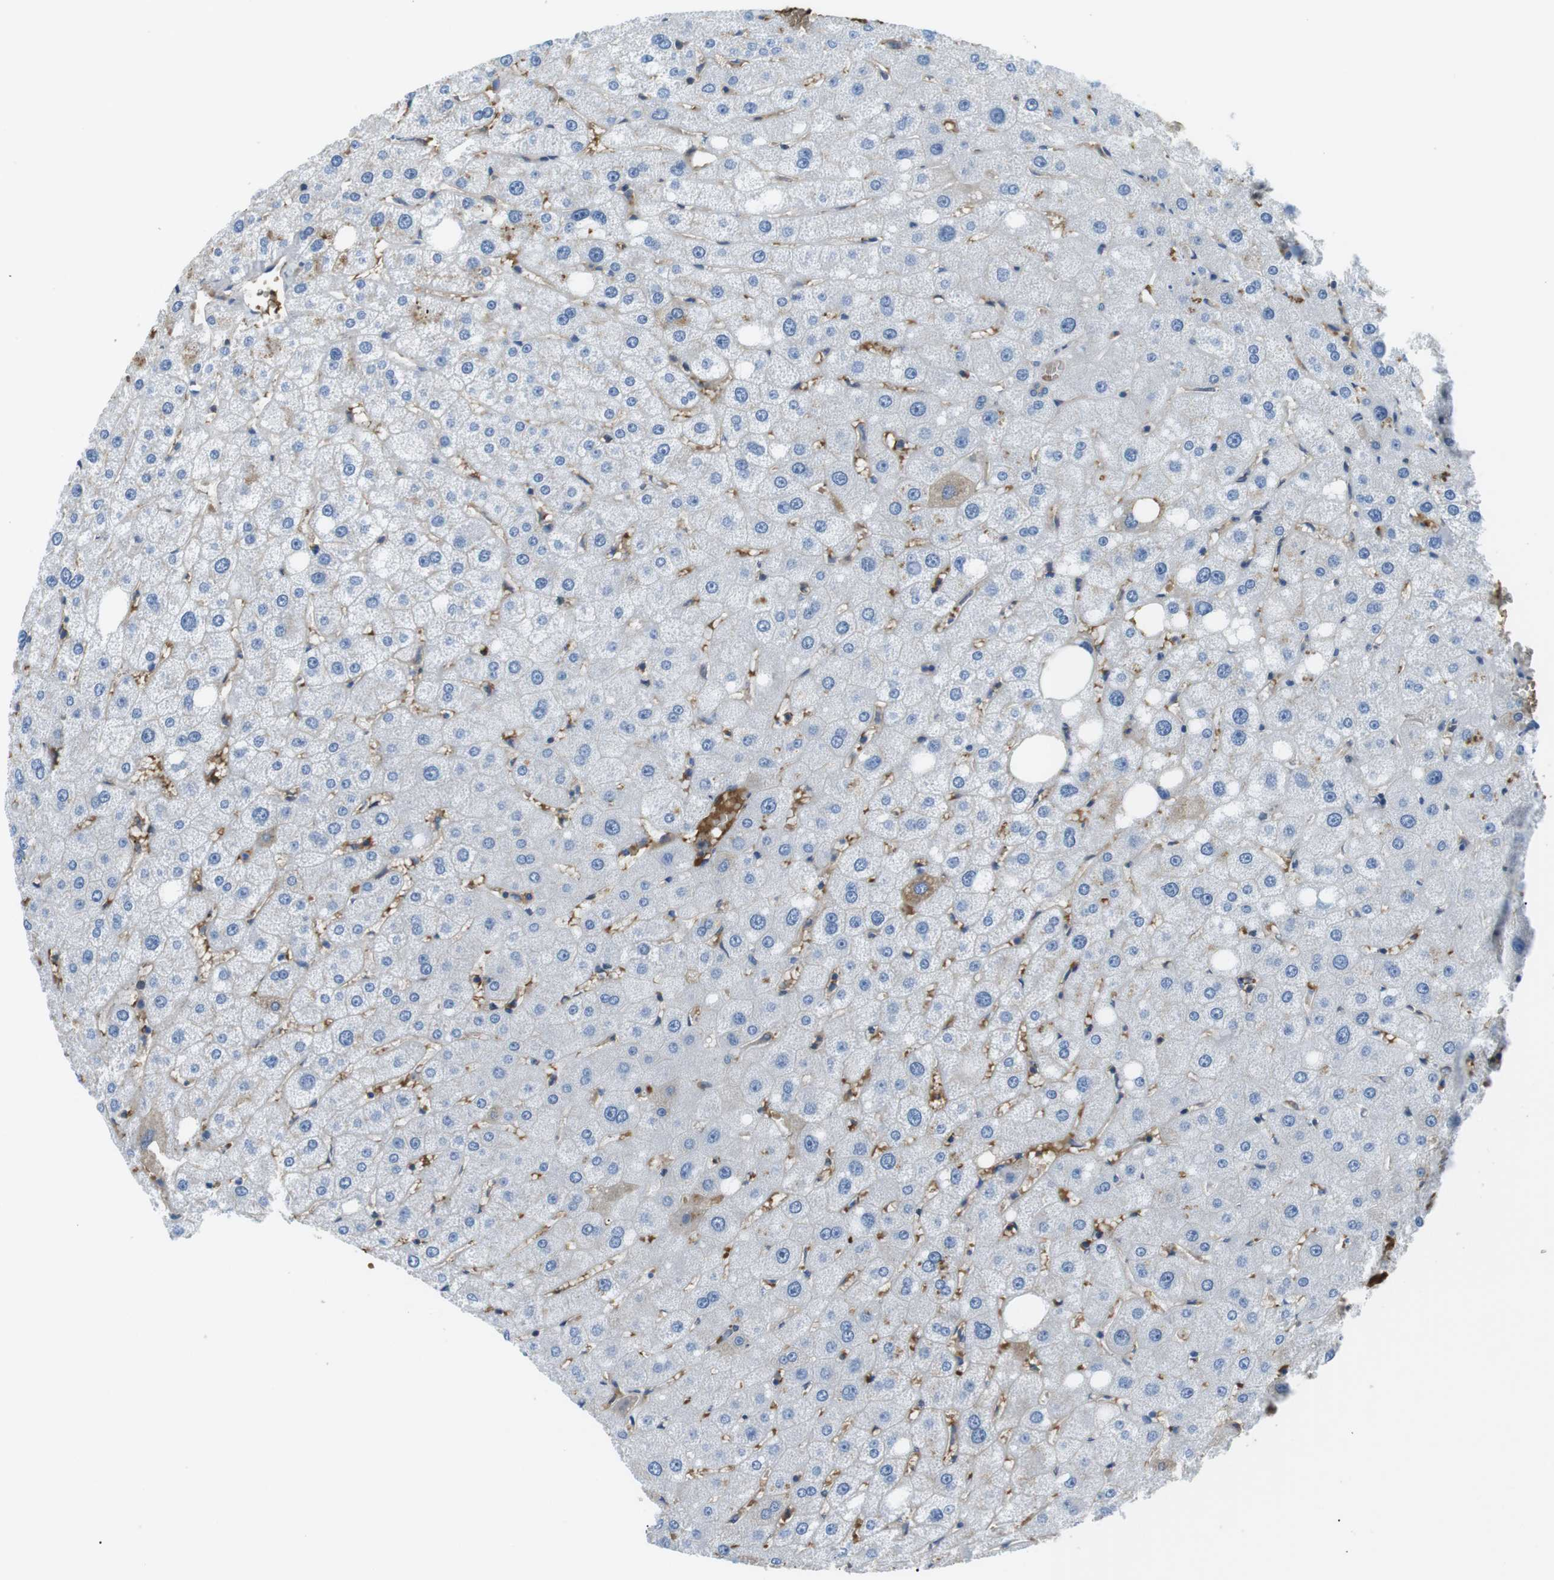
{"staining": {"intensity": "negative", "quantity": "none", "location": "none"}, "tissue": "liver", "cell_type": "Cholangiocytes", "image_type": "normal", "snomed": [{"axis": "morphology", "description": "Normal tissue, NOS"}, {"axis": "topography", "description": "Liver"}], "caption": "DAB immunohistochemical staining of normal liver displays no significant staining in cholangiocytes.", "gene": "WSCD1", "patient": {"sex": "male", "age": 73}}